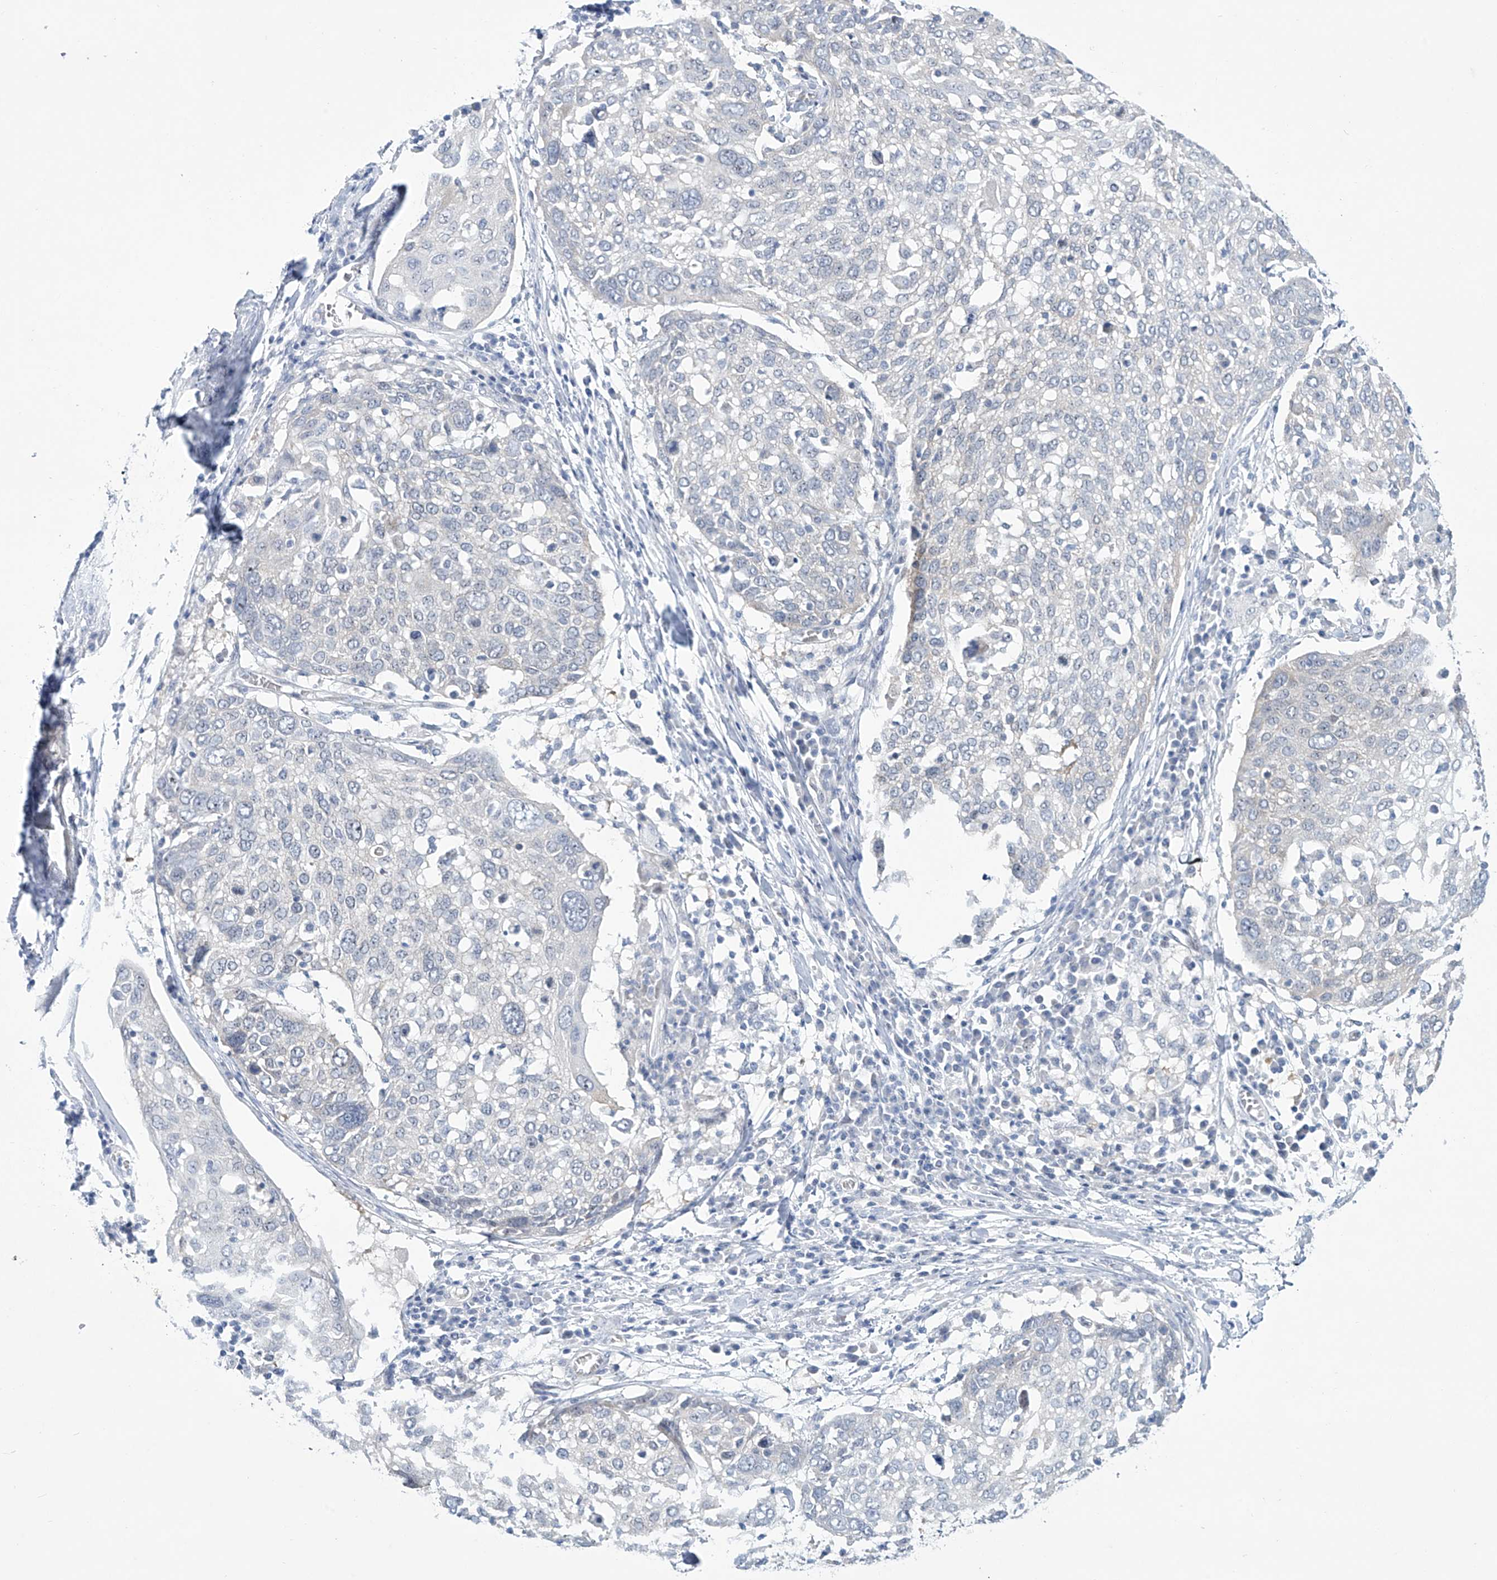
{"staining": {"intensity": "negative", "quantity": "none", "location": "none"}, "tissue": "lung cancer", "cell_type": "Tumor cells", "image_type": "cancer", "snomed": [{"axis": "morphology", "description": "Squamous cell carcinoma, NOS"}, {"axis": "topography", "description": "Lung"}], "caption": "Immunohistochemistry image of neoplastic tissue: squamous cell carcinoma (lung) stained with DAB demonstrates no significant protein expression in tumor cells.", "gene": "TRIM60", "patient": {"sex": "male", "age": 65}}